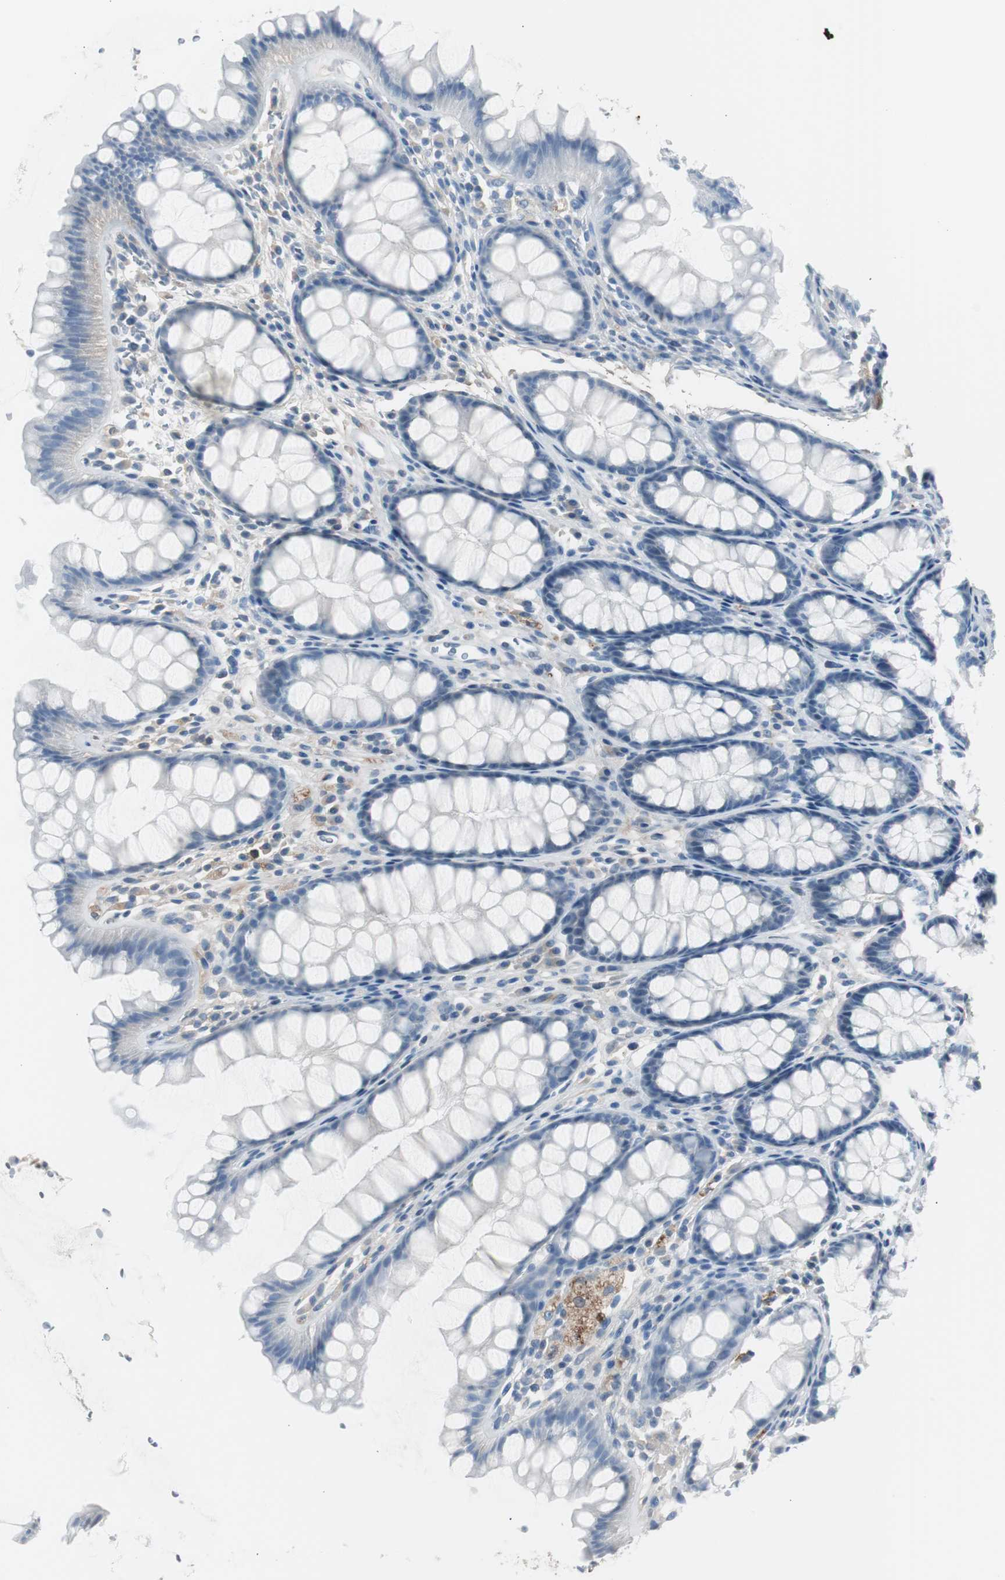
{"staining": {"intensity": "negative", "quantity": "none", "location": "none"}, "tissue": "colon", "cell_type": "Endothelial cells", "image_type": "normal", "snomed": [{"axis": "morphology", "description": "Normal tissue, NOS"}, {"axis": "topography", "description": "Colon"}], "caption": "A high-resolution photomicrograph shows immunohistochemistry staining of unremarkable colon, which demonstrates no significant expression in endothelial cells. (DAB IHC with hematoxylin counter stain).", "gene": "SERPINF1", "patient": {"sex": "female", "age": 55}}